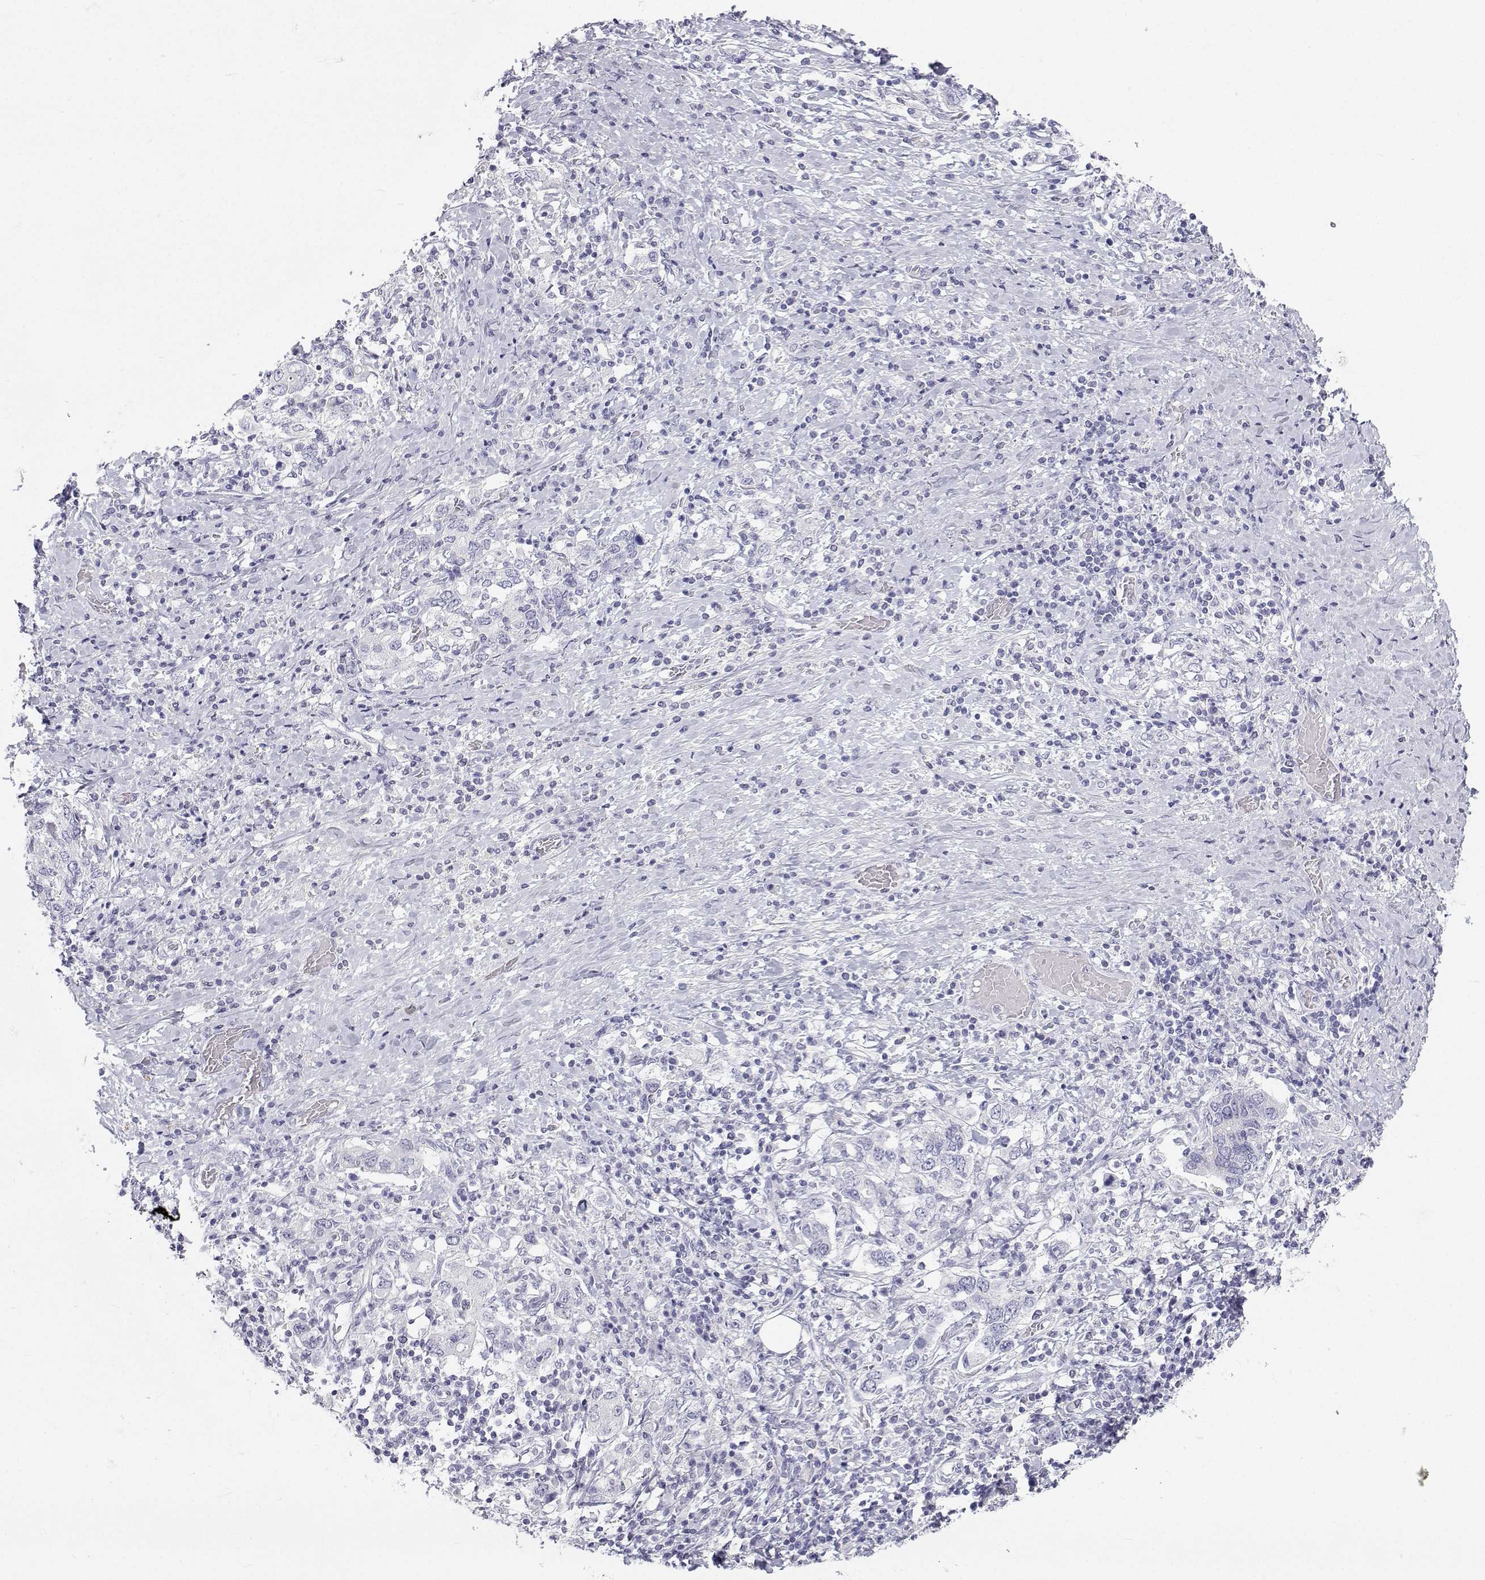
{"staining": {"intensity": "negative", "quantity": "none", "location": "none"}, "tissue": "stomach cancer", "cell_type": "Tumor cells", "image_type": "cancer", "snomed": [{"axis": "morphology", "description": "Adenocarcinoma, NOS"}, {"axis": "topography", "description": "Stomach, upper"}, {"axis": "topography", "description": "Stomach"}], "caption": "This is an immunohistochemistry (IHC) photomicrograph of human stomach adenocarcinoma. There is no staining in tumor cells.", "gene": "TTN", "patient": {"sex": "male", "age": 62}}